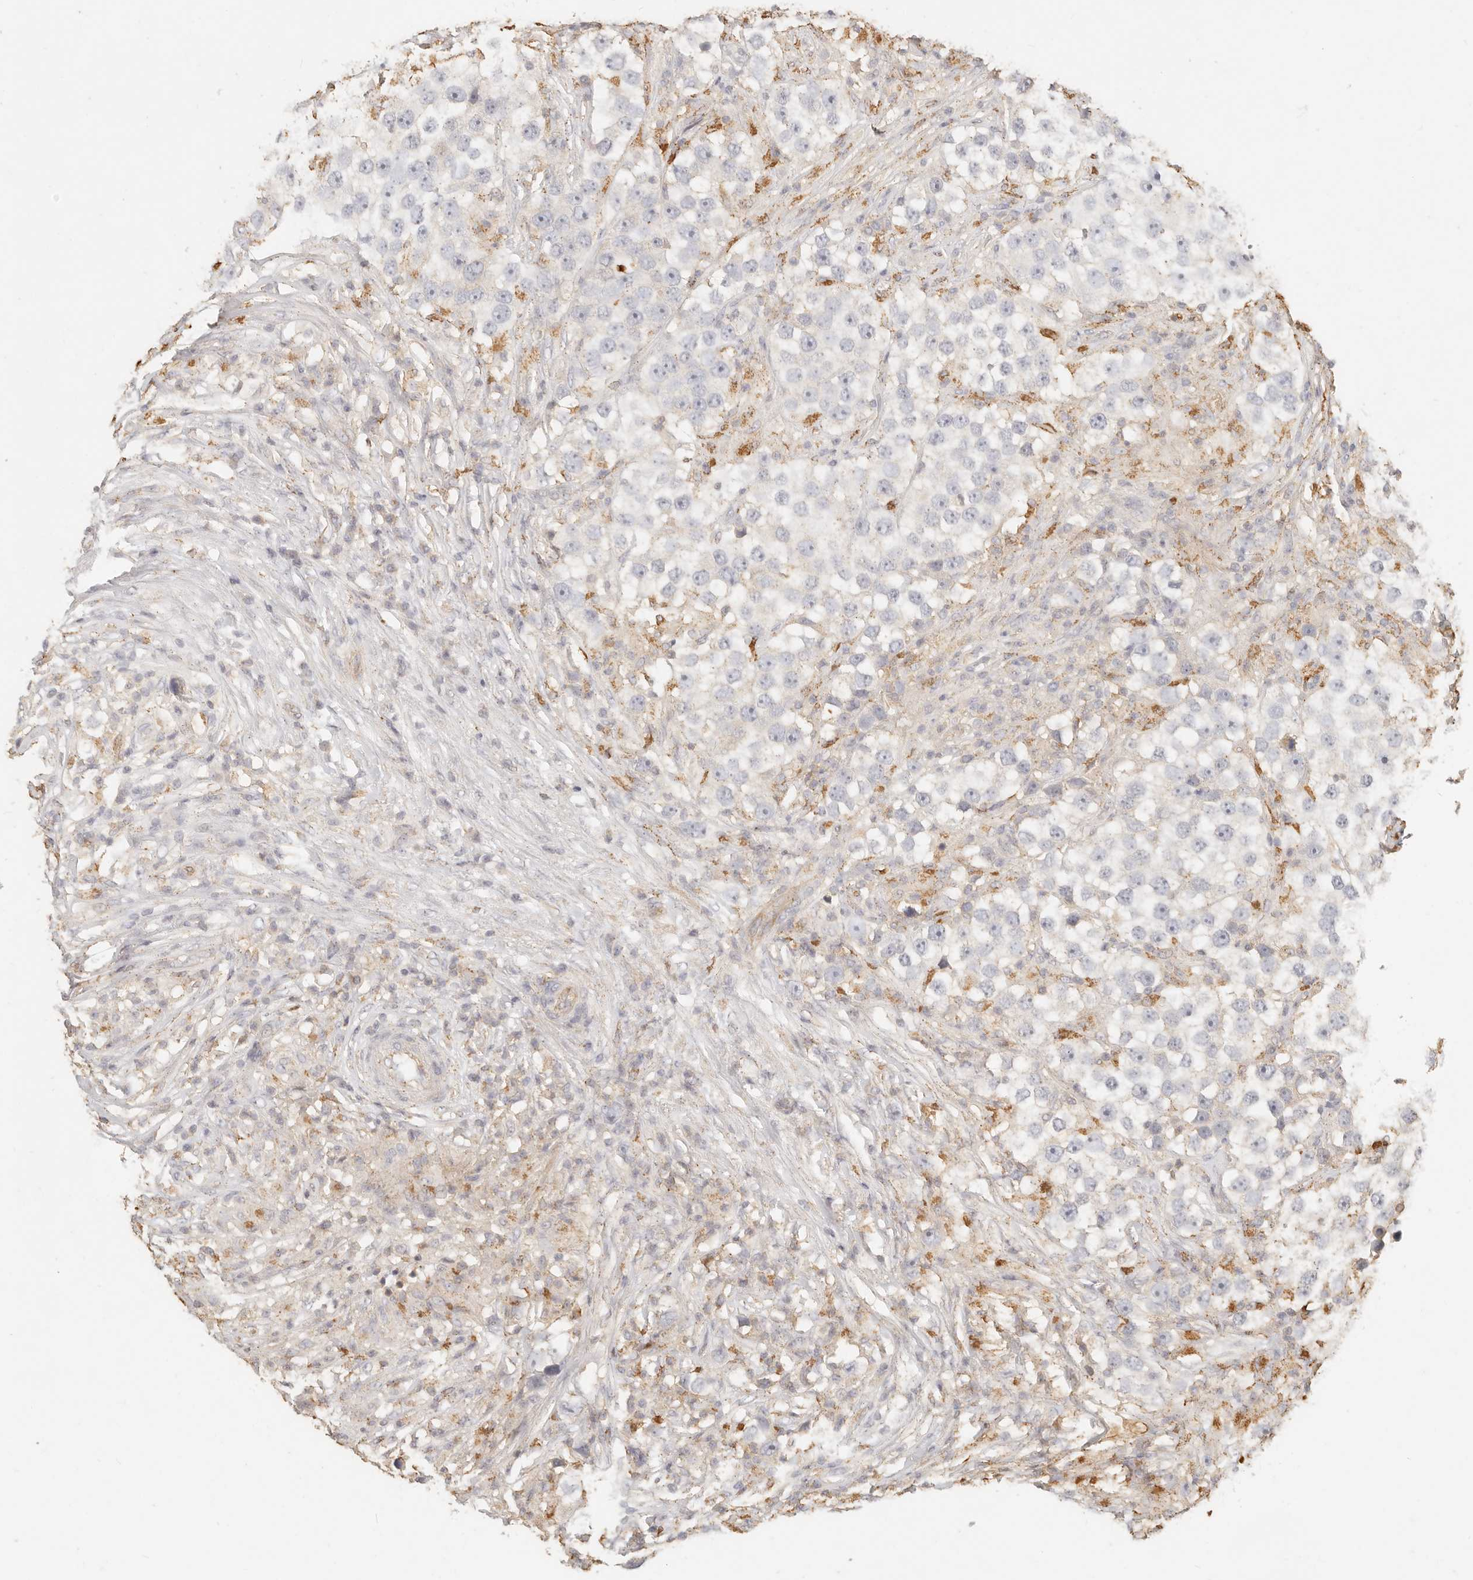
{"staining": {"intensity": "negative", "quantity": "none", "location": "none"}, "tissue": "testis cancer", "cell_type": "Tumor cells", "image_type": "cancer", "snomed": [{"axis": "morphology", "description": "Seminoma, NOS"}, {"axis": "topography", "description": "Testis"}], "caption": "Micrograph shows no significant protein staining in tumor cells of seminoma (testis).", "gene": "CNMD", "patient": {"sex": "male", "age": 49}}